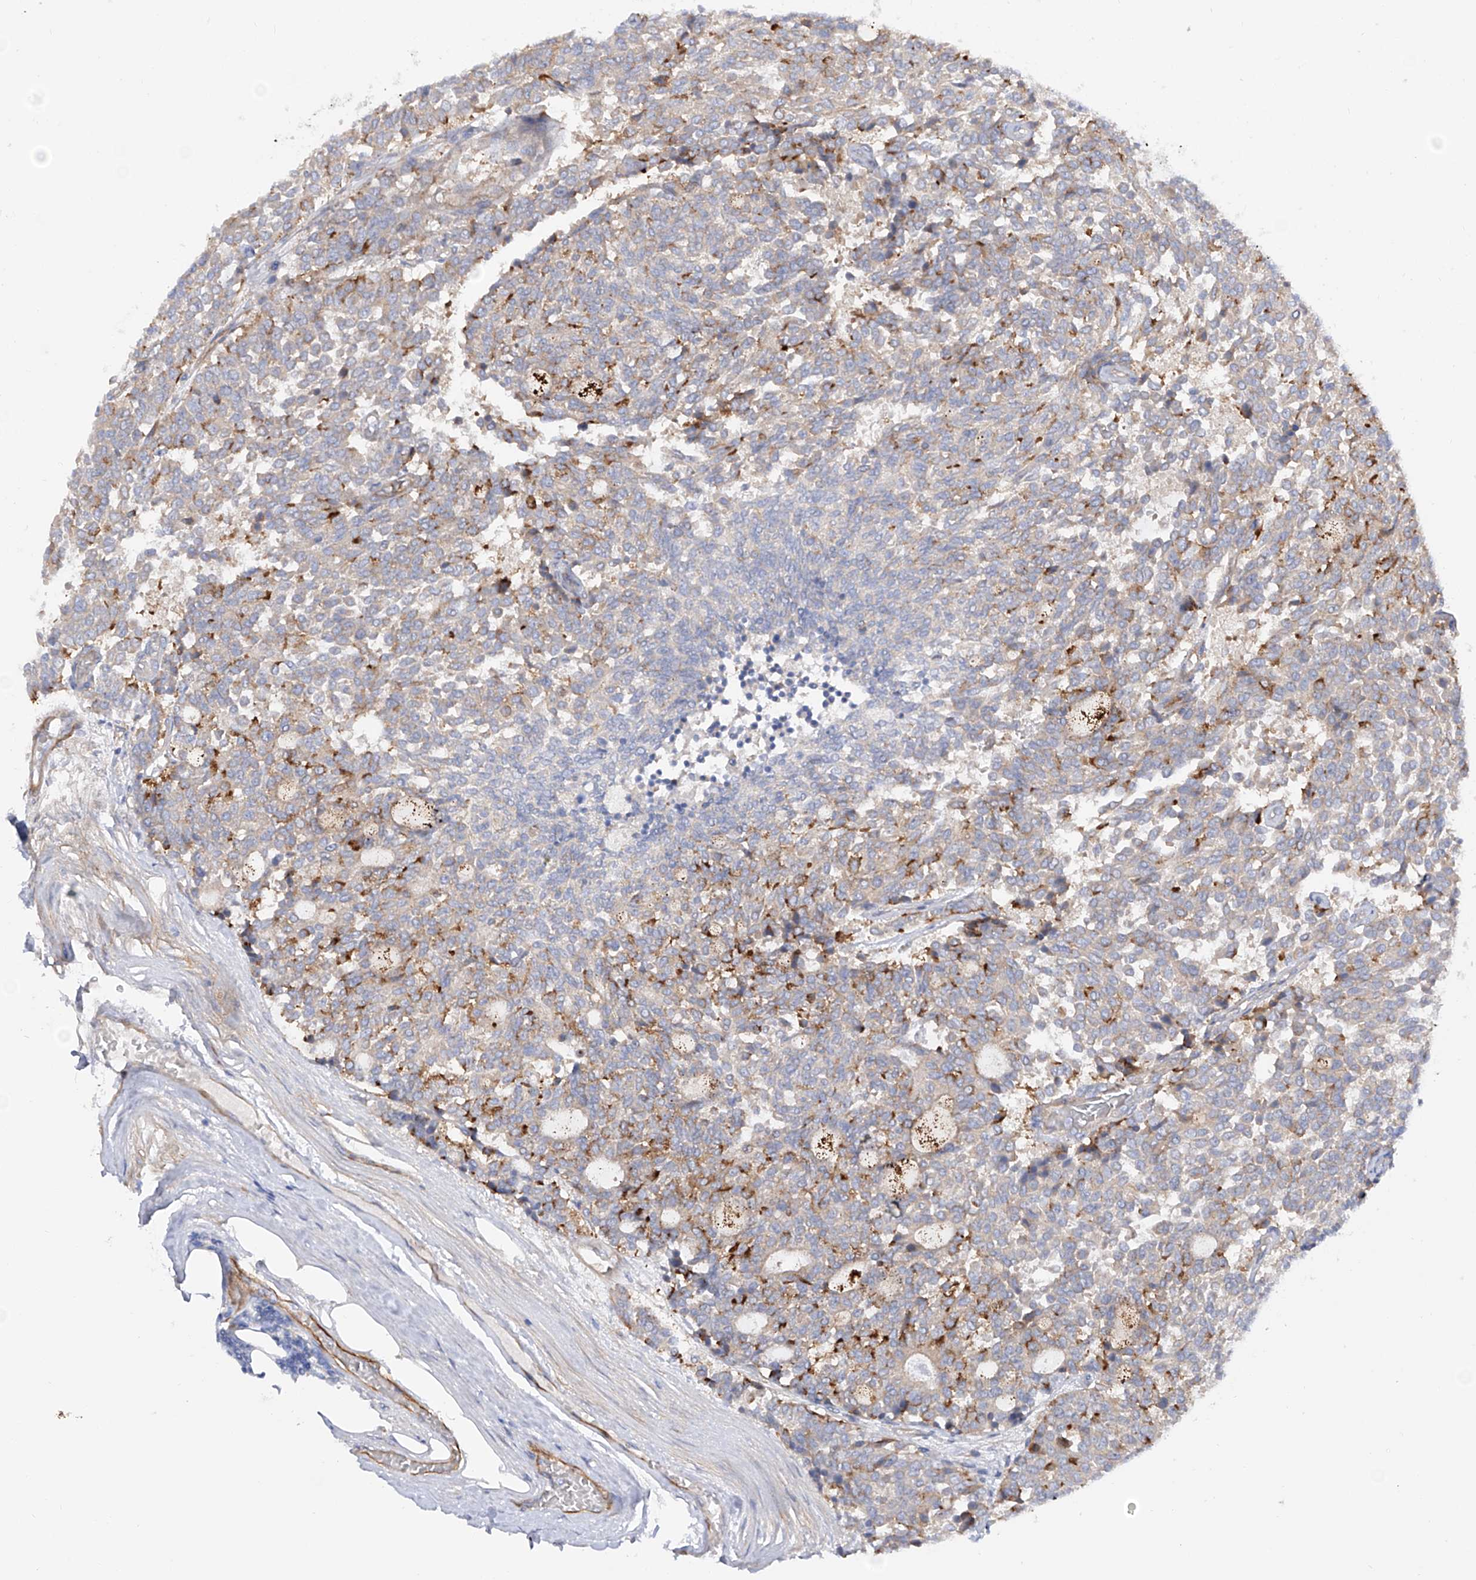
{"staining": {"intensity": "moderate", "quantity": "<25%", "location": "cytoplasmic/membranous"}, "tissue": "carcinoid", "cell_type": "Tumor cells", "image_type": "cancer", "snomed": [{"axis": "morphology", "description": "Carcinoid, malignant, NOS"}, {"axis": "topography", "description": "Pancreas"}], "caption": "This histopathology image shows carcinoid (malignant) stained with IHC to label a protein in brown. The cytoplasmic/membranous of tumor cells show moderate positivity for the protein. Nuclei are counter-stained blue.", "gene": "LCA5", "patient": {"sex": "female", "age": 54}}